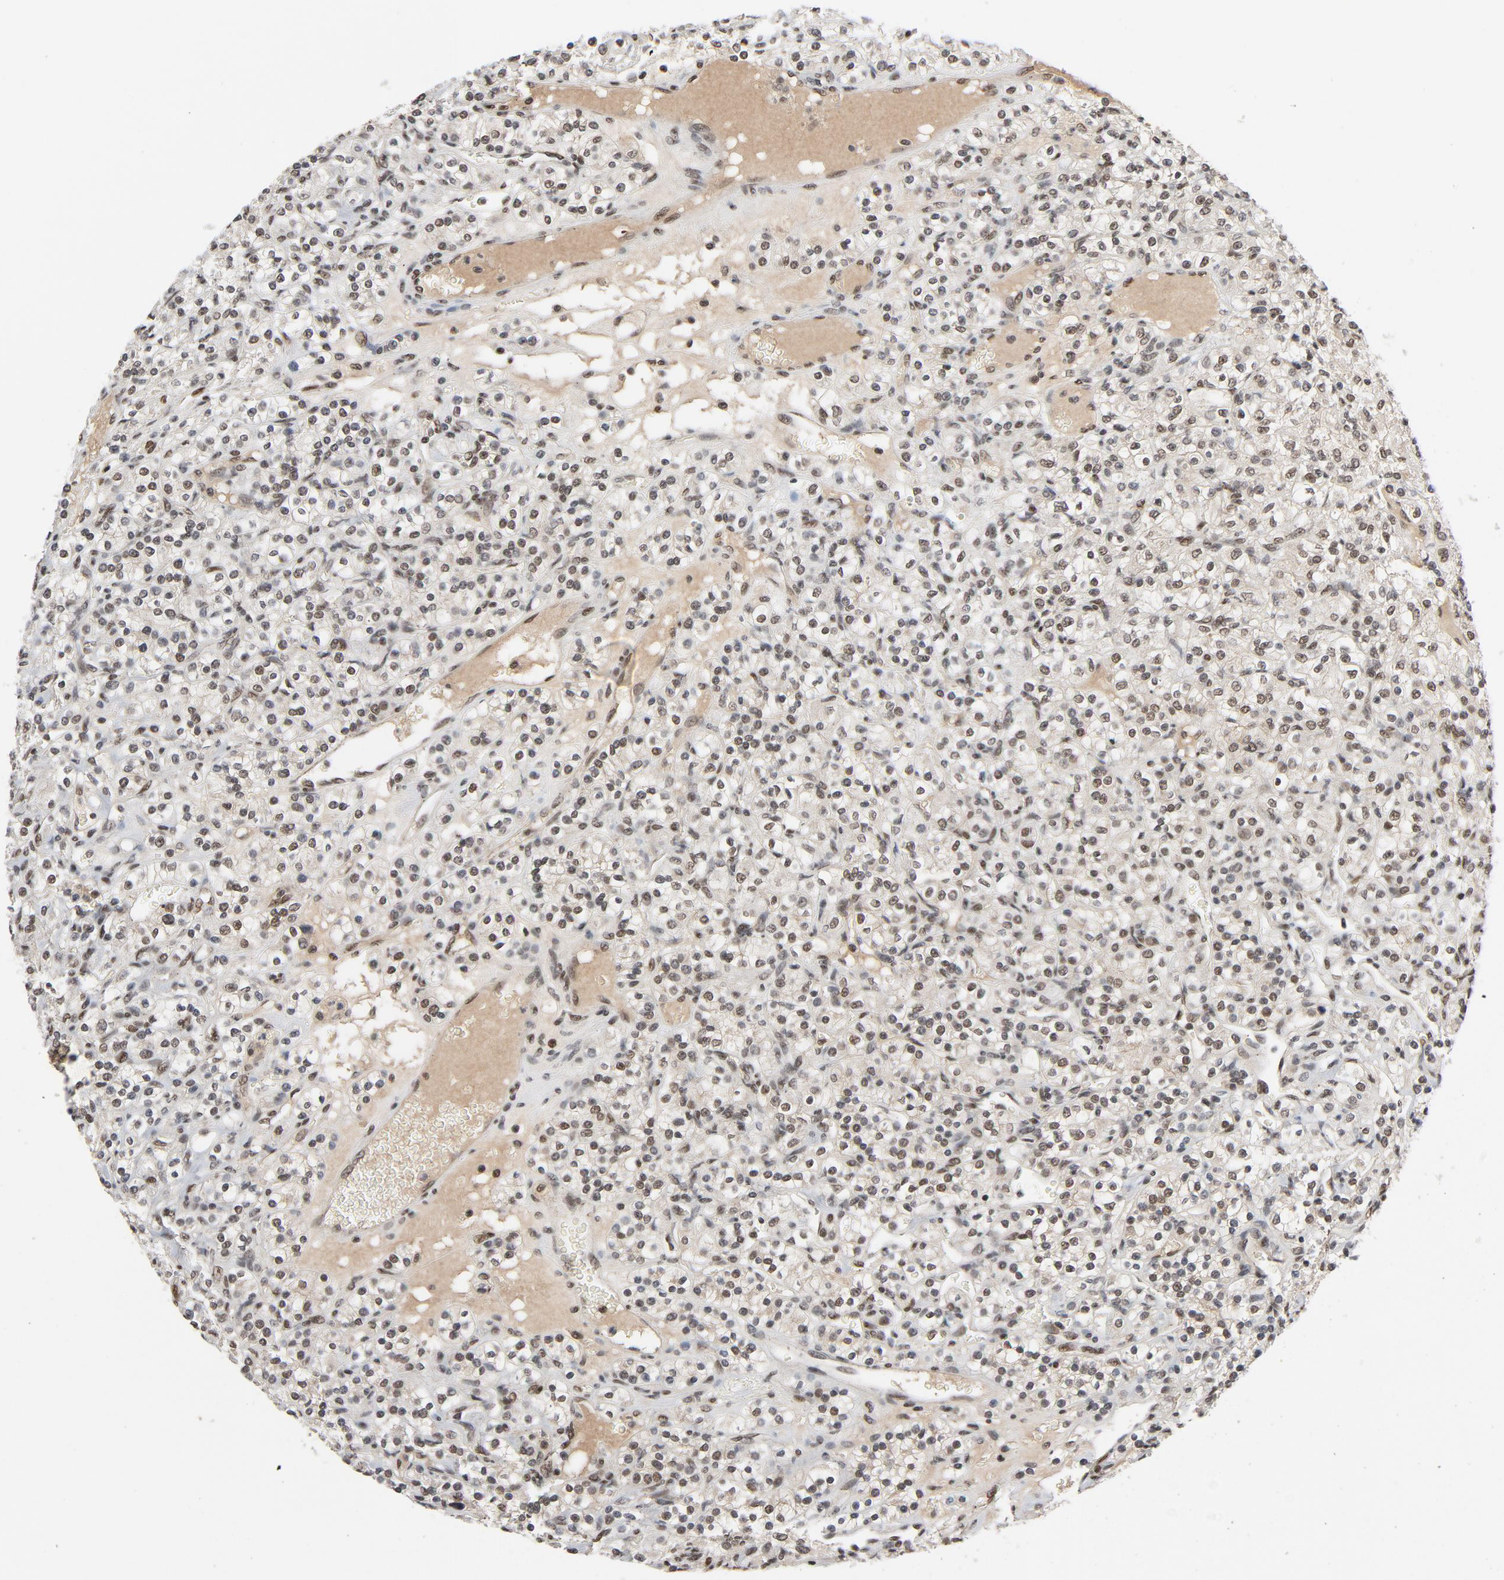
{"staining": {"intensity": "moderate", "quantity": ">75%", "location": "nuclear"}, "tissue": "renal cancer", "cell_type": "Tumor cells", "image_type": "cancer", "snomed": [{"axis": "morphology", "description": "Adenocarcinoma, NOS"}, {"axis": "topography", "description": "Kidney"}], "caption": "Adenocarcinoma (renal) stained with a protein marker shows moderate staining in tumor cells.", "gene": "SMARCD1", "patient": {"sex": "male", "age": 77}}